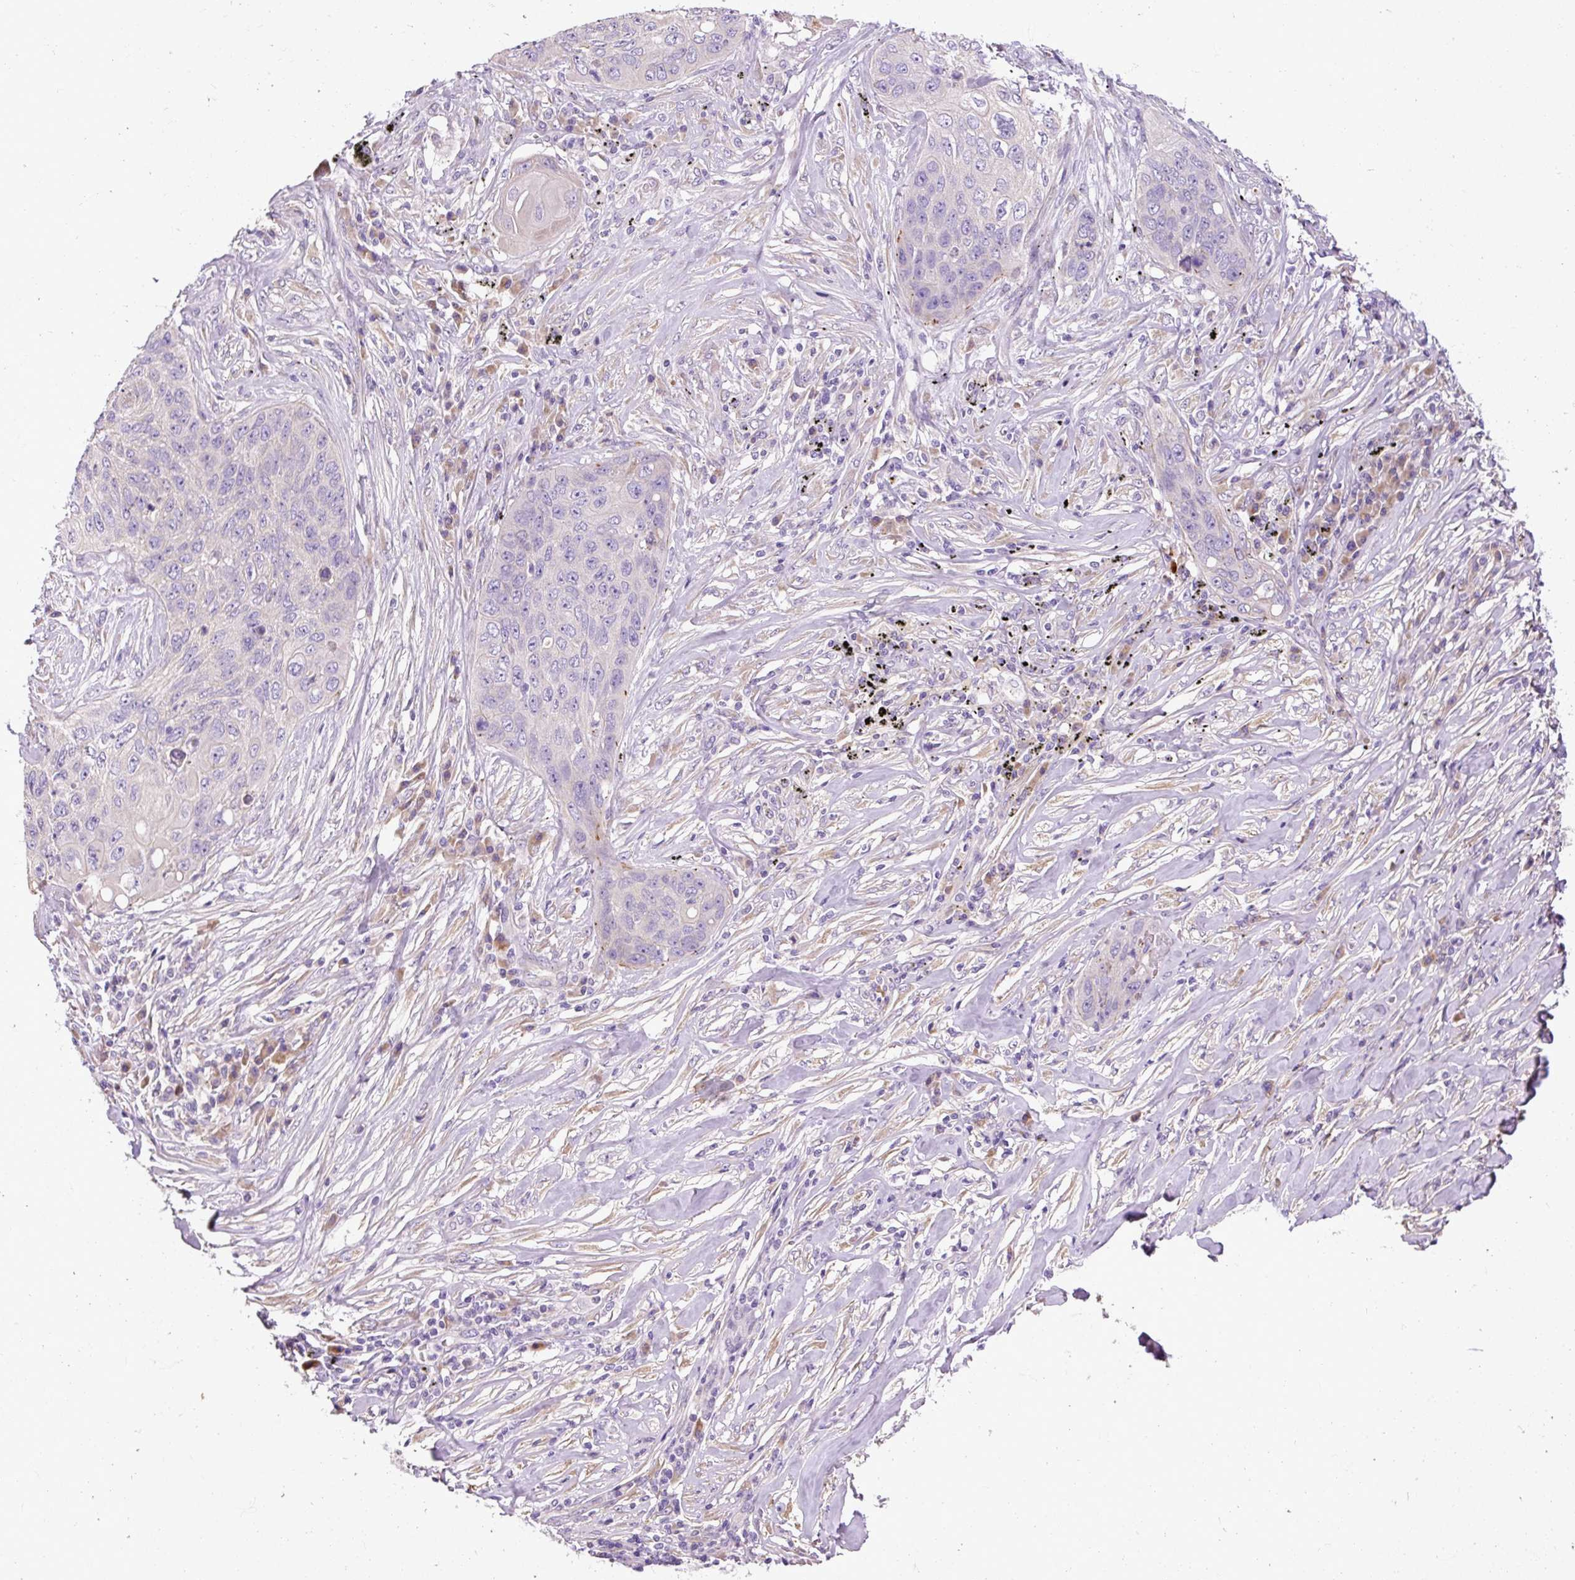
{"staining": {"intensity": "negative", "quantity": "none", "location": "none"}, "tissue": "lung cancer", "cell_type": "Tumor cells", "image_type": "cancer", "snomed": [{"axis": "morphology", "description": "Squamous cell carcinoma, NOS"}, {"axis": "topography", "description": "Lung"}], "caption": "High magnification brightfield microscopy of squamous cell carcinoma (lung) stained with DAB (brown) and counterstained with hematoxylin (blue): tumor cells show no significant expression.", "gene": "FAM149A", "patient": {"sex": "female", "age": 63}}